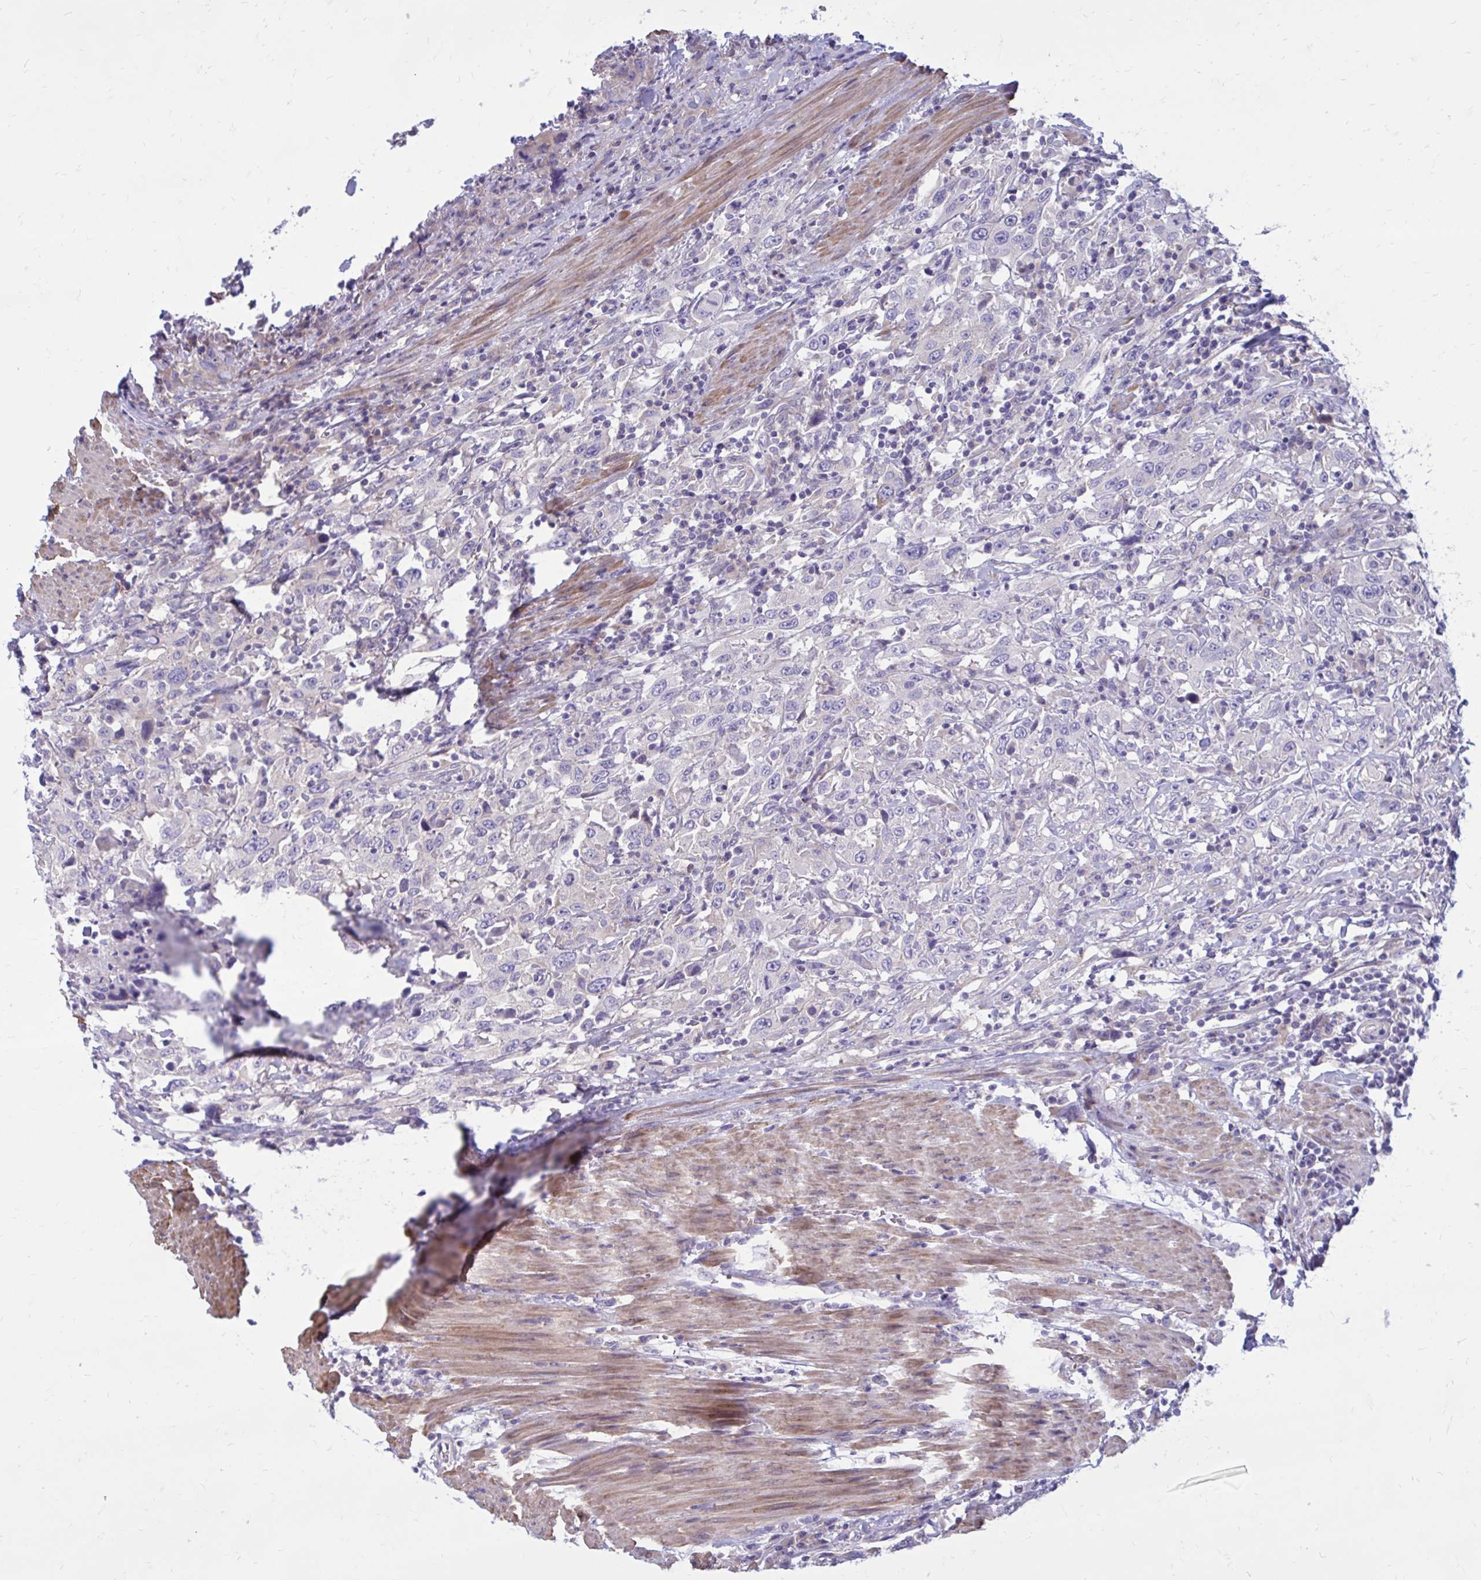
{"staining": {"intensity": "negative", "quantity": "none", "location": "none"}, "tissue": "urothelial cancer", "cell_type": "Tumor cells", "image_type": "cancer", "snomed": [{"axis": "morphology", "description": "Urothelial carcinoma, High grade"}, {"axis": "topography", "description": "Urinary bladder"}], "caption": "High-grade urothelial carcinoma was stained to show a protein in brown. There is no significant staining in tumor cells. (Brightfield microscopy of DAB (3,3'-diaminobenzidine) IHC at high magnification).", "gene": "GIGYF2", "patient": {"sex": "male", "age": 61}}